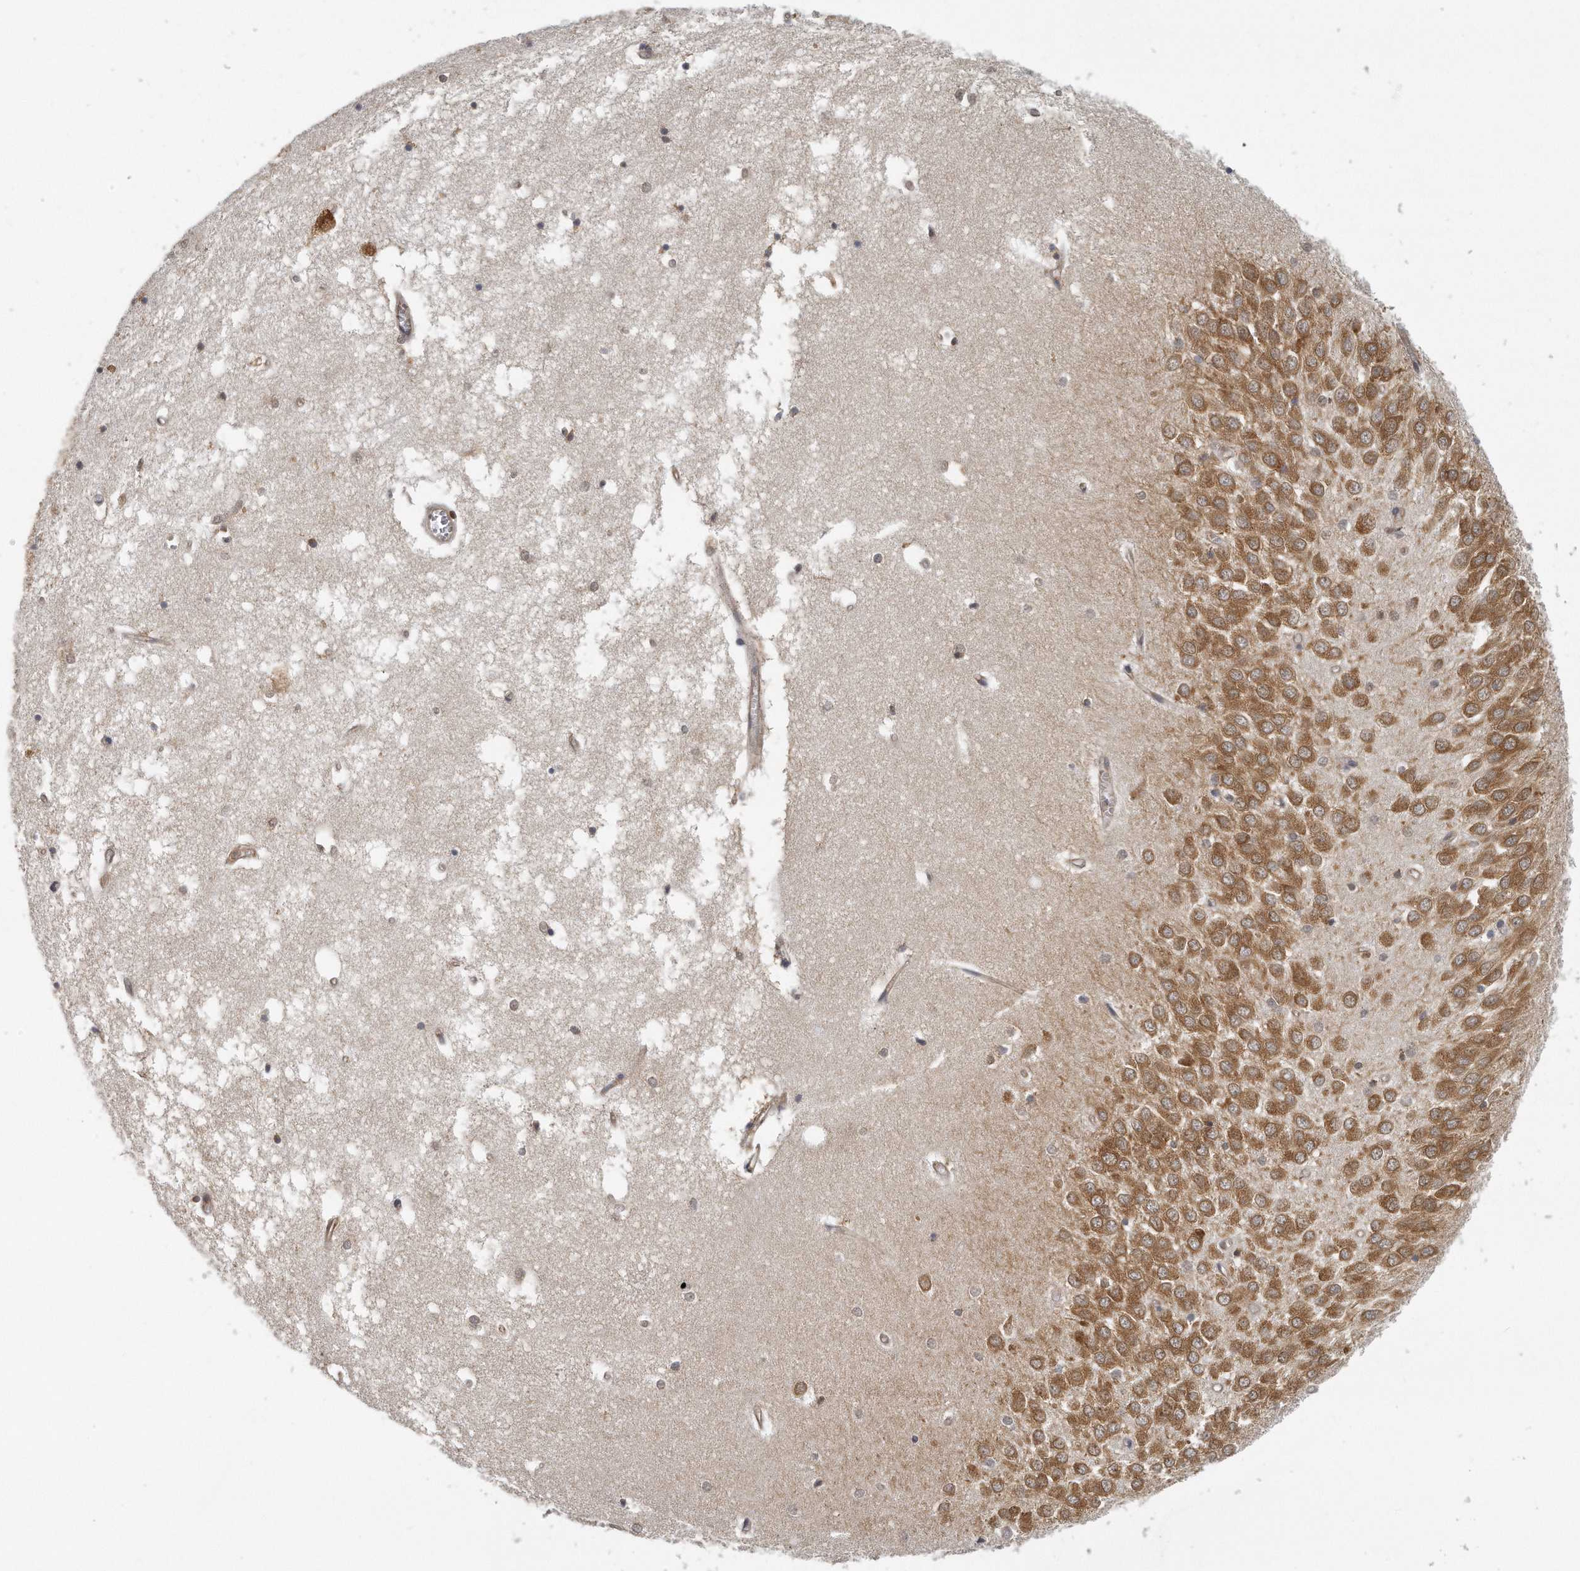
{"staining": {"intensity": "moderate", "quantity": ">75%", "location": "cytoplasmic/membranous"}, "tissue": "hippocampus", "cell_type": "Glial cells", "image_type": "normal", "snomed": [{"axis": "morphology", "description": "Normal tissue, NOS"}, {"axis": "topography", "description": "Hippocampus"}], "caption": "Moderate cytoplasmic/membranous positivity for a protein is identified in about >75% of glial cells of benign hippocampus using immunohistochemistry.", "gene": "EIF3I", "patient": {"sex": "male", "age": 70}}